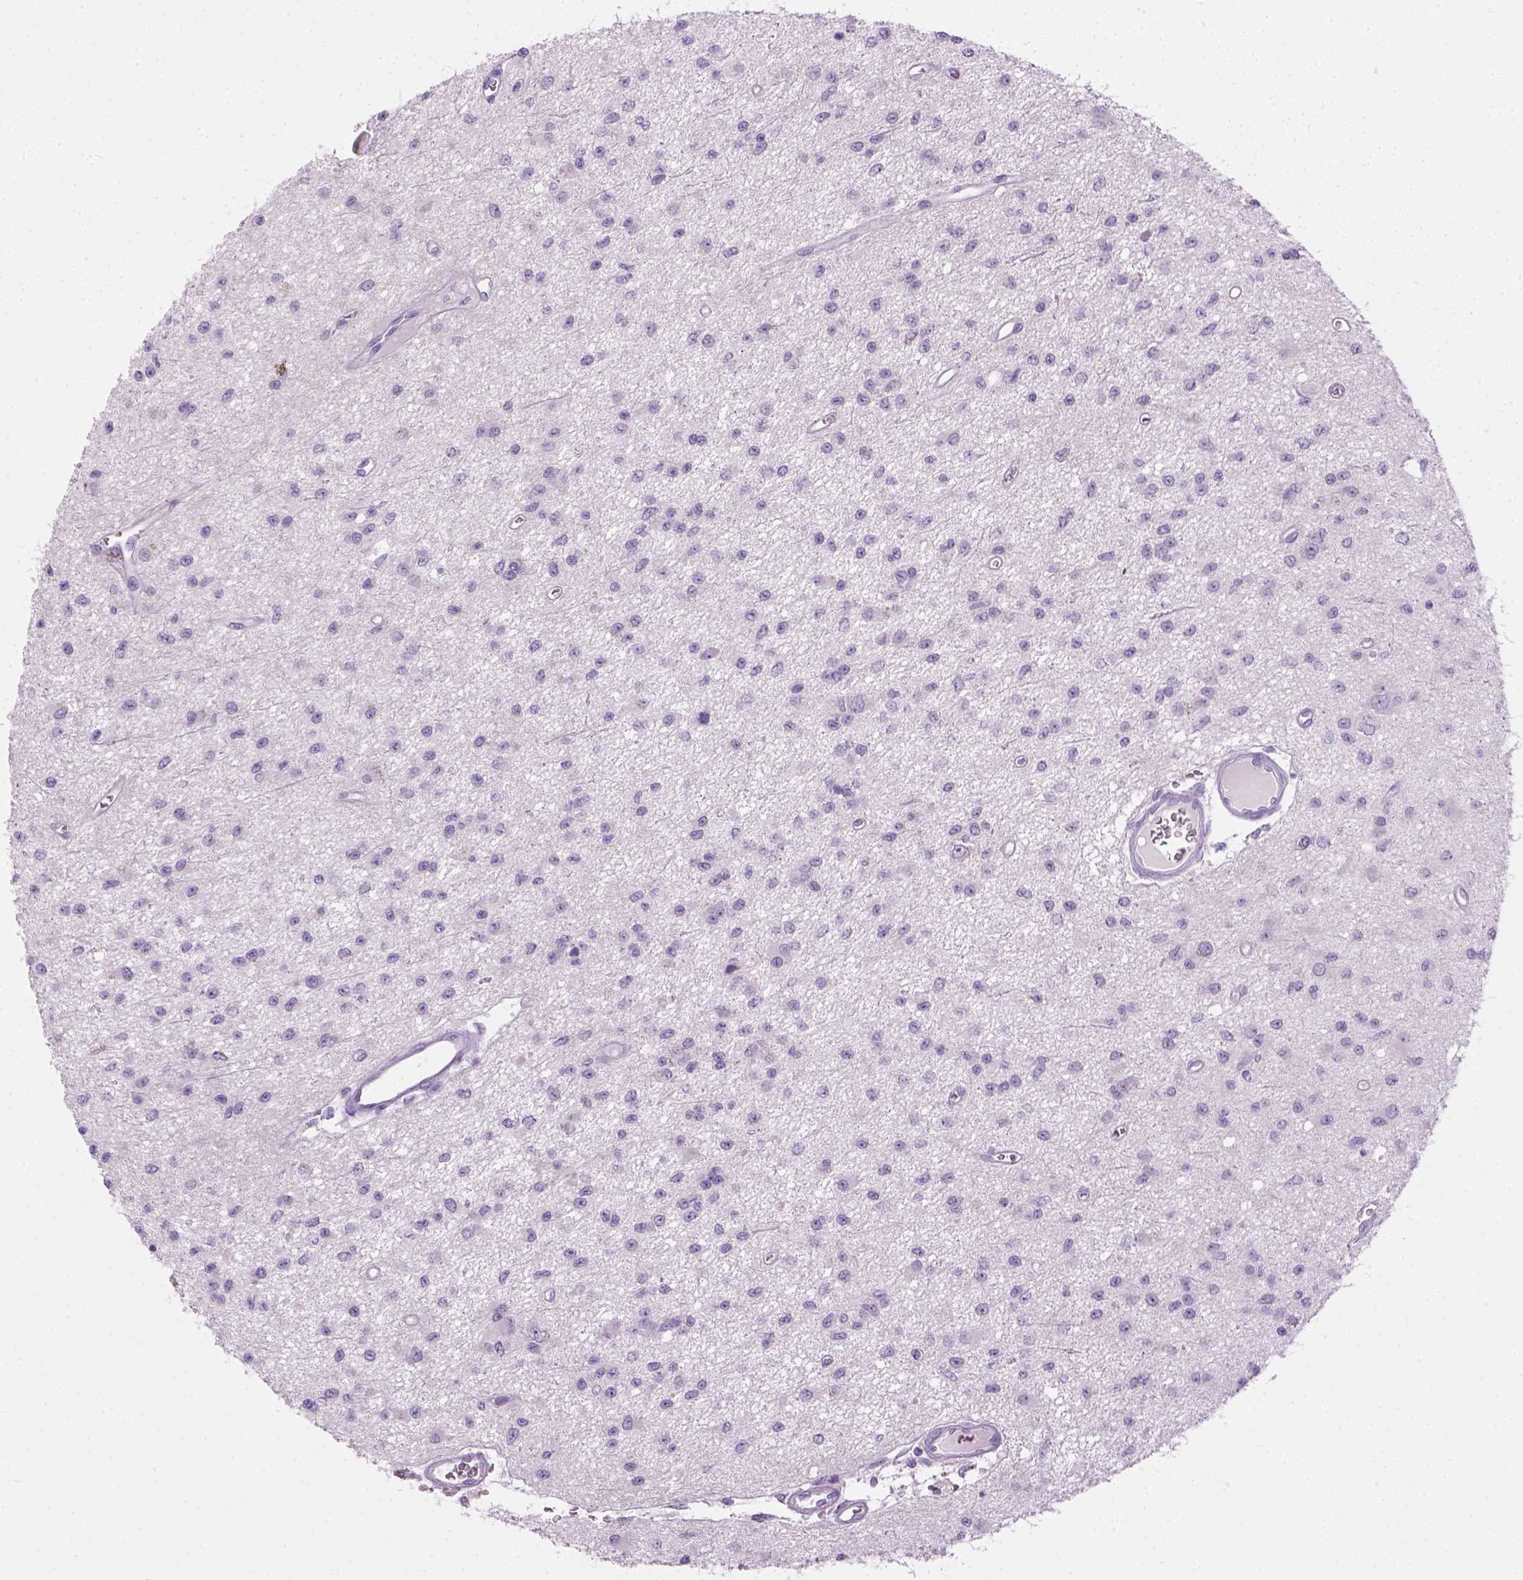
{"staining": {"intensity": "negative", "quantity": "none", "location": "none"}, "tissue": "glioma", "cell_type": "Tumor cells", "image_type": "cancer", "snomed": [{"axis": "morphology", "description": "Glioma, malignant, Low grade"}, {"axis": "topography", "description": "Brain"}], "caption": "Immunohistochemistry (IHC) histopathology image of neoplastic tissue: glioma stained with DAB (3,3'-diaminobenzidine) exhibits no significant protein staining in tumor cells.", "gene": "CYP24A1", "patient": {"sex": "female", "age": 45}}